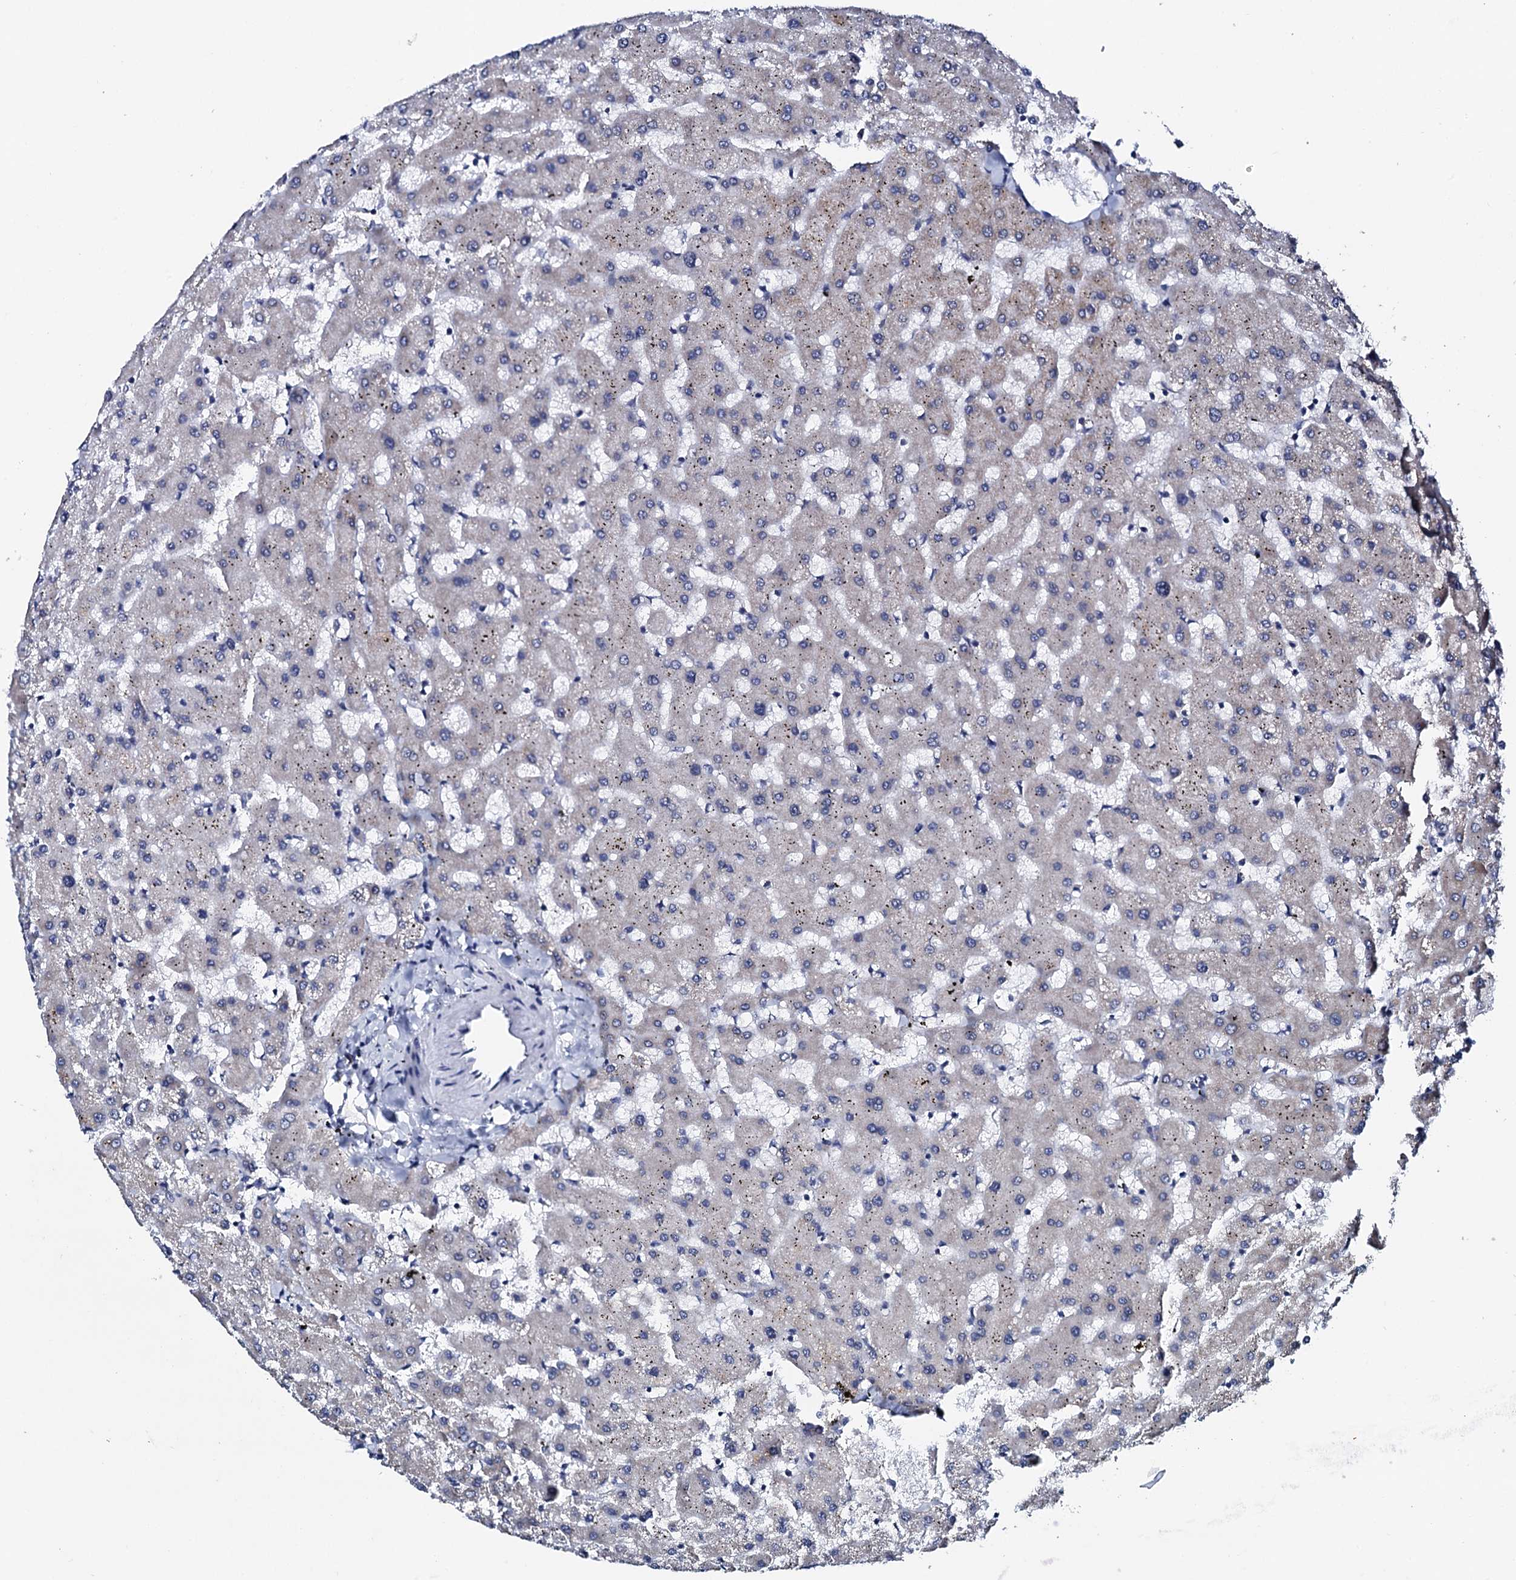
{"staining": {"intensity": "negative", "quantity": "none", "location": "none"}, "tissue": "liver", "cell_type": "Cholangiocytes", "image_type": "normal", "snomed": [{"axis": "morphology", "description": "Normal tissue, NOS"}, {"axis": "topography", "description": "Liver"}], "caption": "Immunohistochemistry (IHC) histopathology image of normal liver stained for a protein (brown), which shows no expression in cholangiocytes. The staining is performed using DAB (3,3'-diaminobenzidine) brown chromogen with nuclei counter-stained in using hematoxylin.", "gene": "NUP58", "patient": {"sex": "female", "age": 63}}